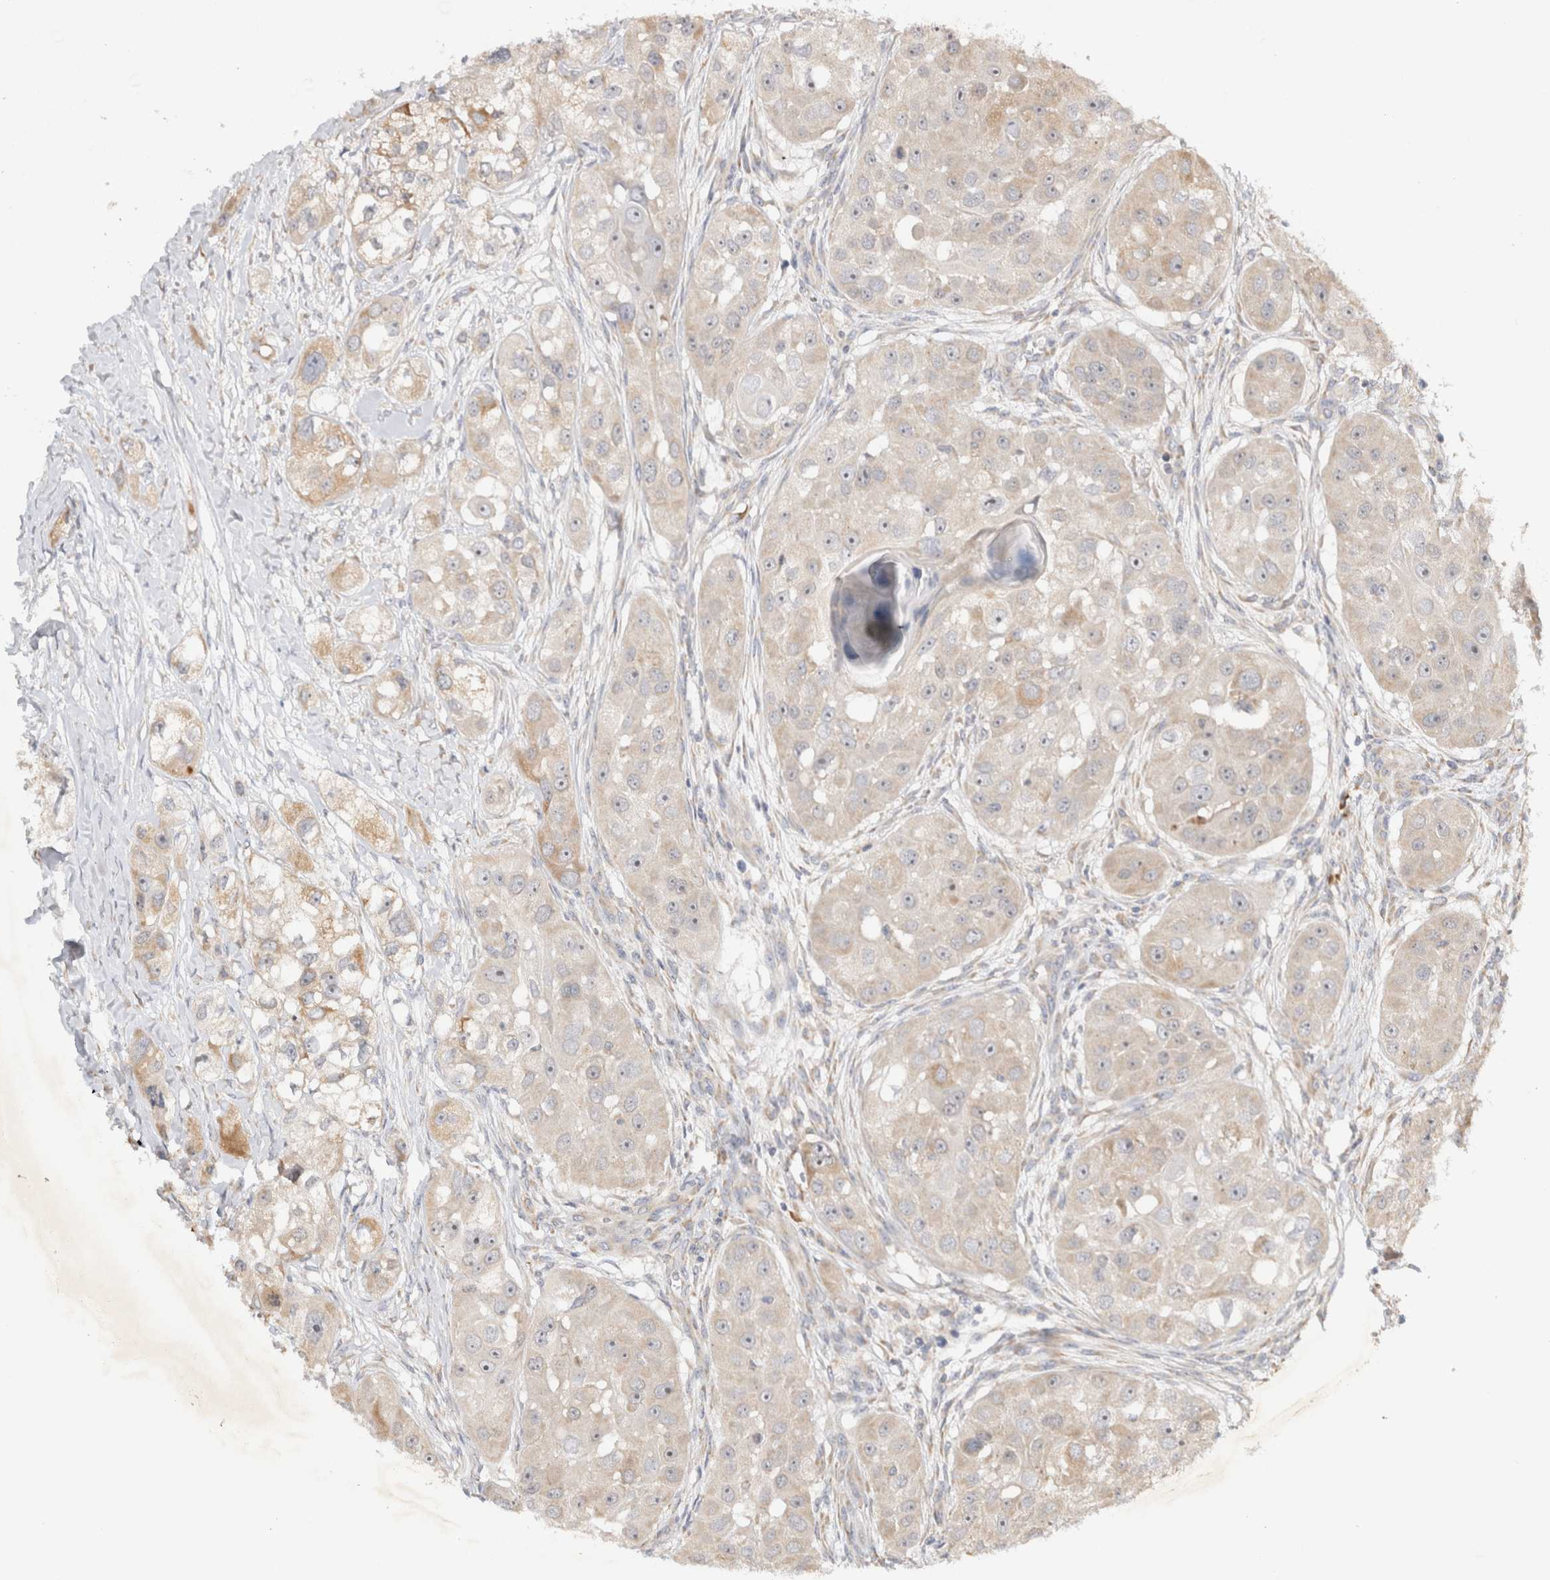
{"staining": {"intensity": "weak", "quantity": "<25%", "location": "cytoplasmic/membranous"}, "tissue": "head and neck cancer", "cell_type": "Tumor cells", "image_type": "cancer", "snomed": [{"axis": "morphology", "description": "Normal tissue, NOS"}, {"axis": "morphology", "description": "Squamous cell carcinoma, NOS"}, {"axis": "topography", "description": "Skeletal muscle"}, {"axis": "topography", "description": "Head-Neck"}], "caption": "Tumor cells show no significant staining in head and neck cancer (squamous cell carcinoma).", "gene": "NEDD4L", "patient": {"sex": "male", "age": 51}}